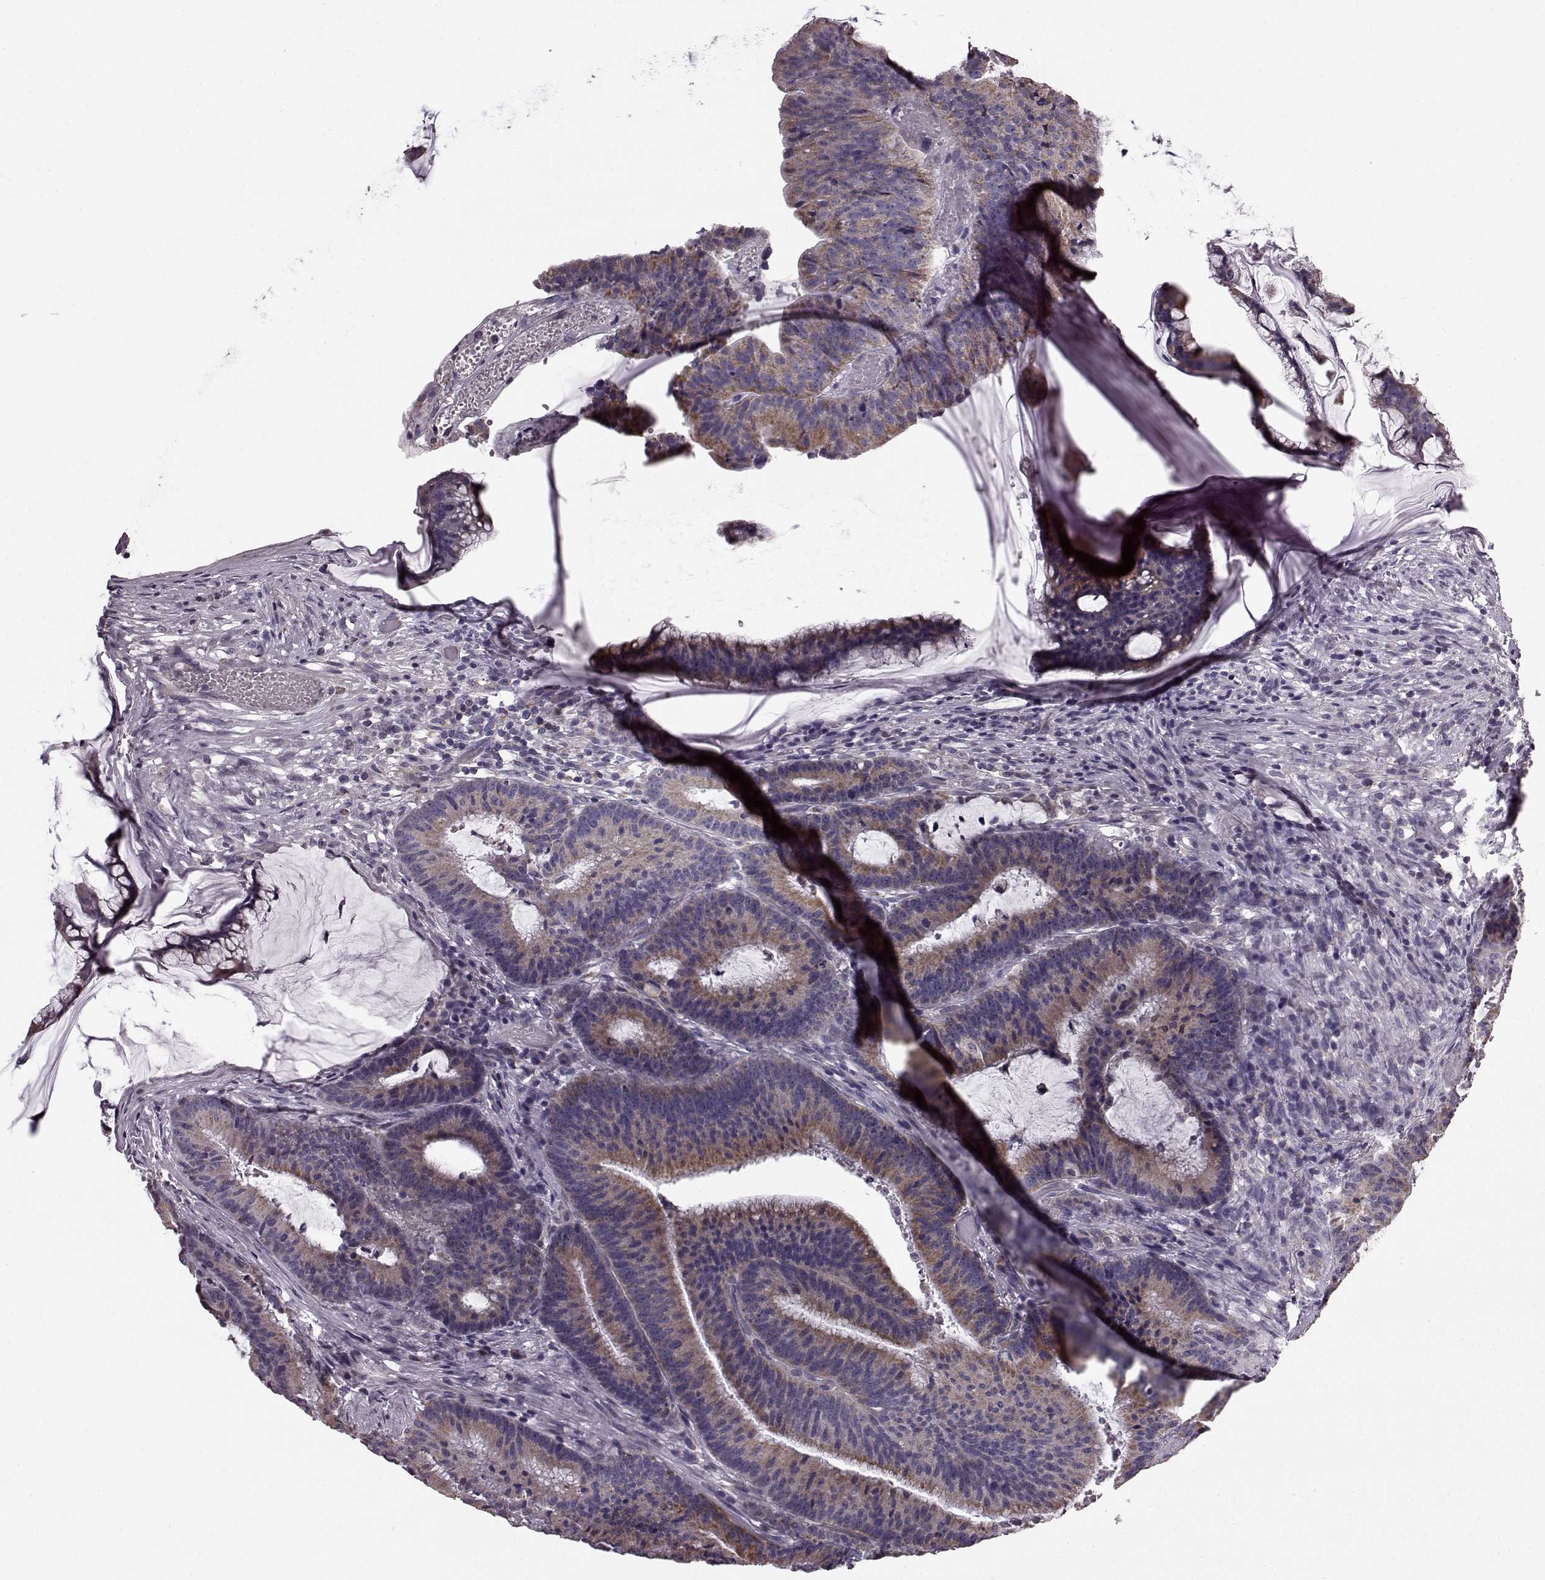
{"staining": {"intensity": "moderate", "quantity": ">75%", "location": "cytoplasmic/membranous"}, "tissue": "colorectal cancer", "cell_type": "Tumor cells", "image_type": "cancer", "snomed": [{"axis": "morphology", "description": "Adenocarcinoma, NOS"}, {"axis": "topography", "description": "Colon"}], "caption": "Protein staining by immunohistochemistry (IHC) exhibits moderate cytoplasmic/membranous positivity in approximately >75% of tumor cells in colorectal cancer.", "gene": "FAM8A1", "patient": {"sex": "female", "age": 78}}